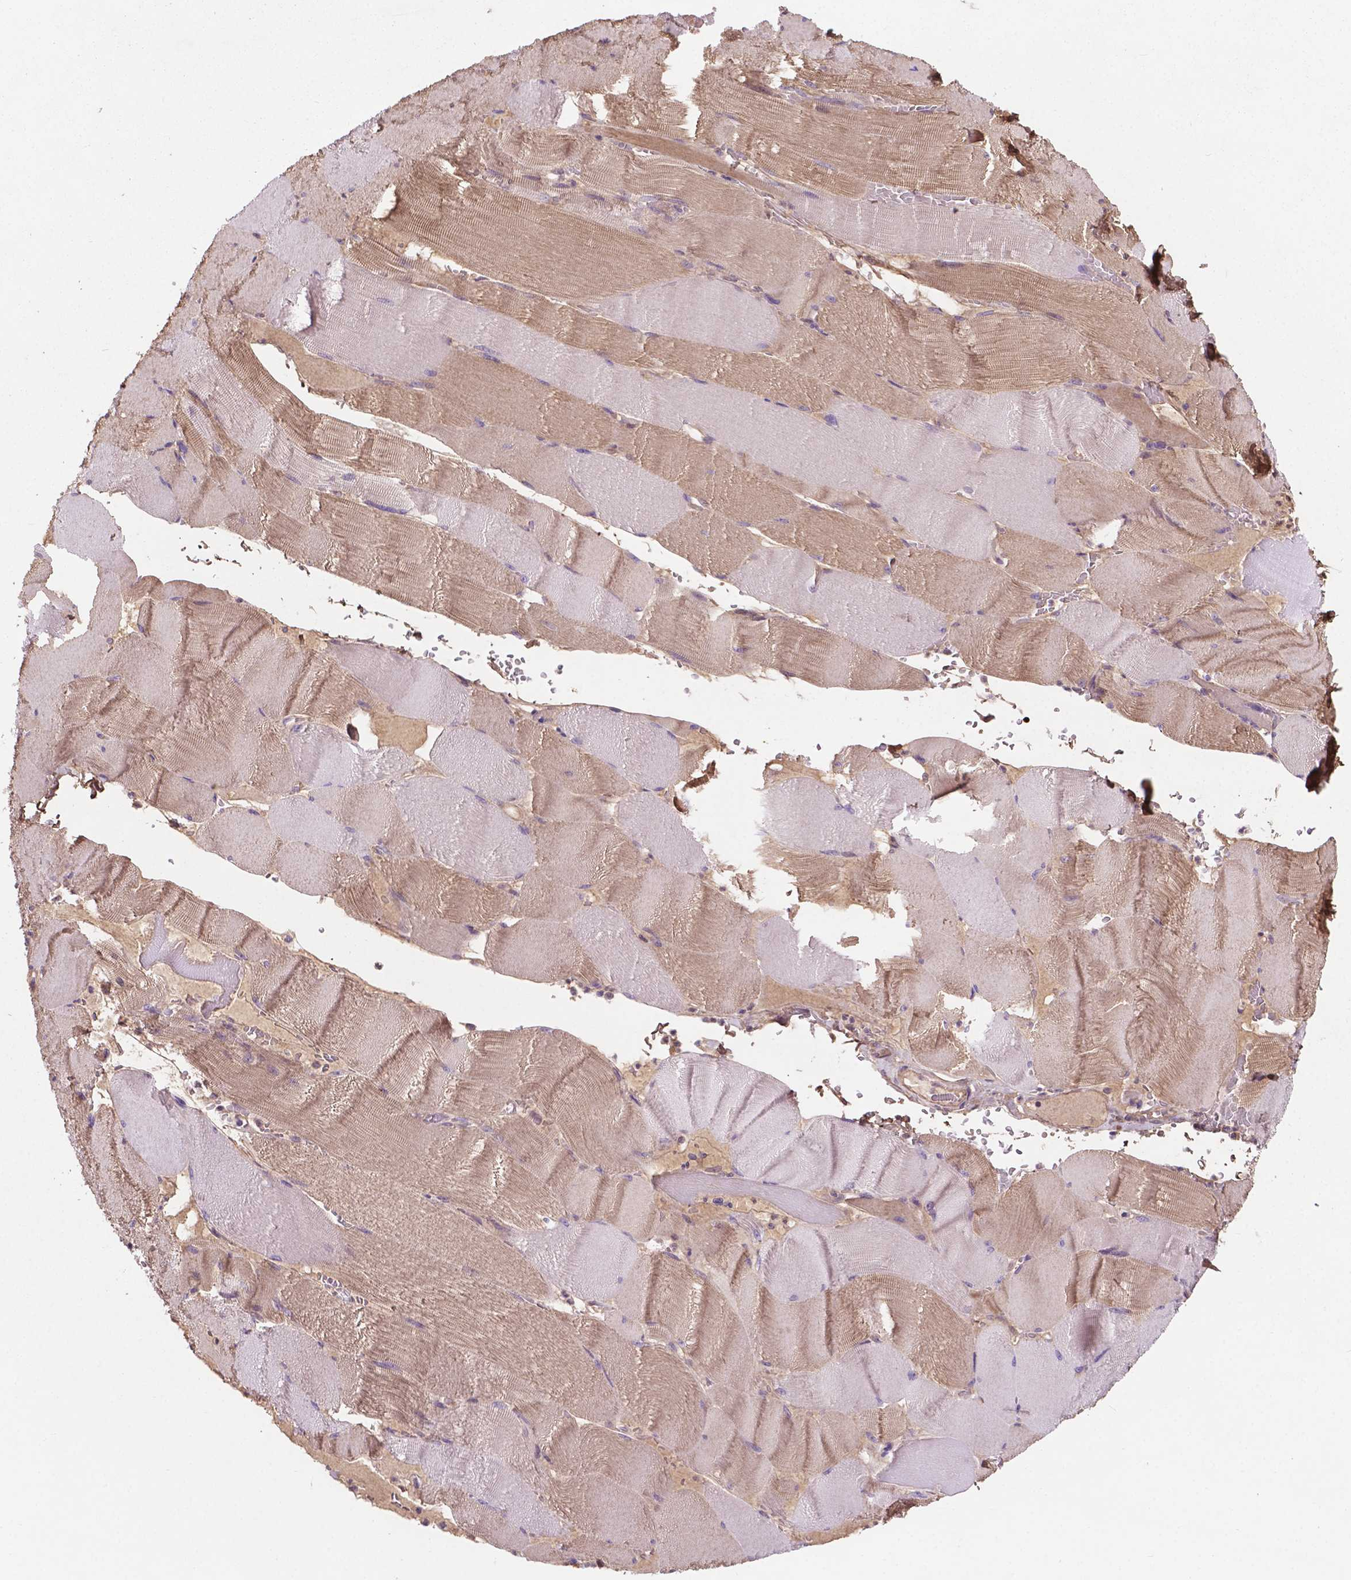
{"staining": {"intensity": "weak", "quantity": "25%-75%", "location": "cytoplasmic/membranous"}, "tissue": "skeletal muscle", "cell_type": "Myocytes", "image_type": "normal", "snomed": [{"axis": "morphology", "description": "Normal tissue, NOS"}, {"axis": "topography", "description": "Skeletal muscle"}], "caption": "Immunohistochemical staining of normal human skeletal muscle shows weak cytoplasmic/membranous protein expression in about 25%-75% of myocytes.", "gene": "GJA9", "patient": {"sex": "male", "age": 56}}